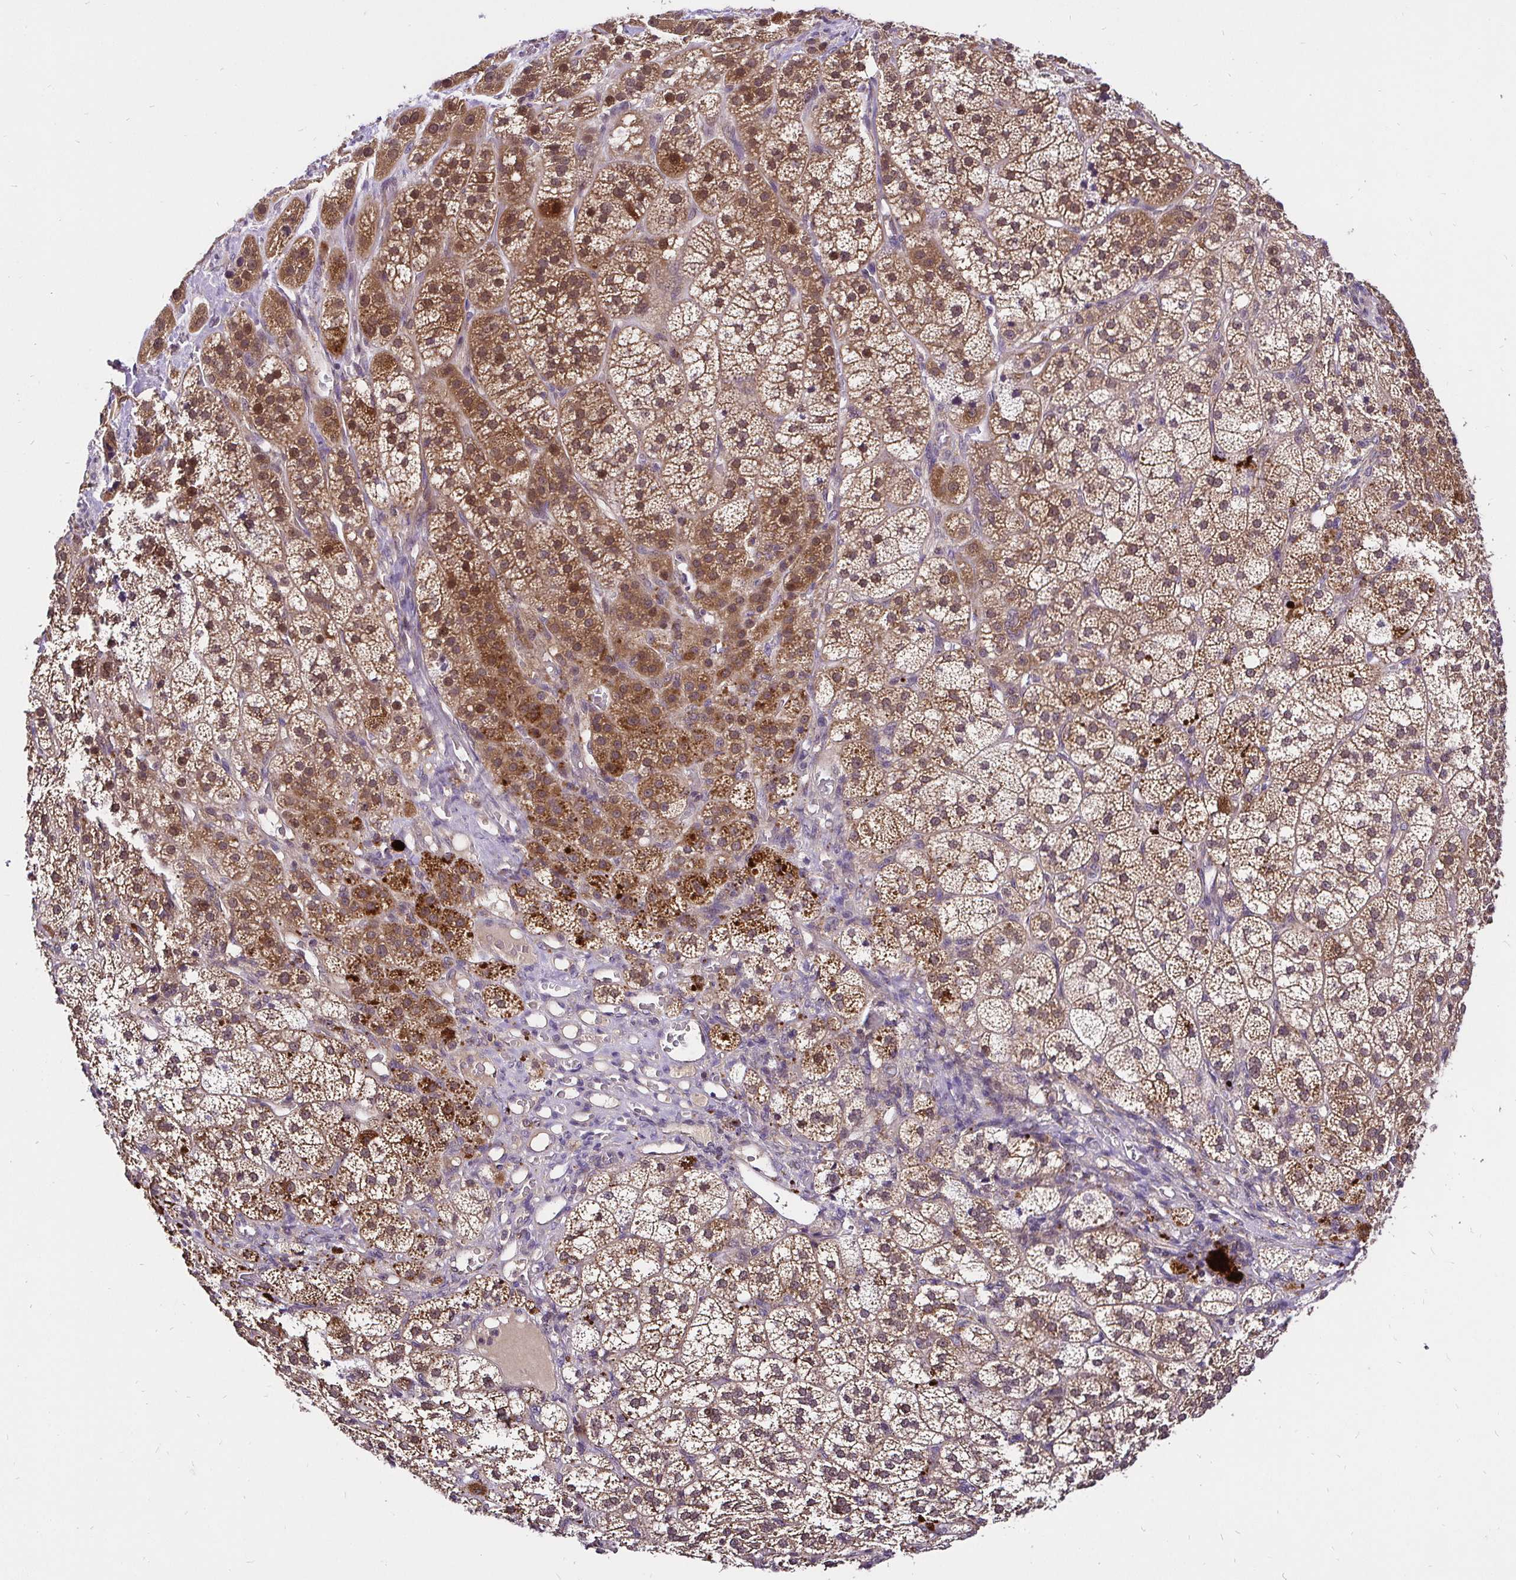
{"staining": {"intensity": "moderate", "quantity": ">75%", "location": "cytoplasmic/membranous,nuclear"}, "tissue": "adrenal gland", "cell_type": "Glandular cells", "image_type": "normal", "snomed": [{"axis": "morphology", "description": "Normal tissue, NOS"}, {"axis": "topography", "description": "Adrenal gland"}], "caption": "High-power microscopy captured an immunohistochemistry micrograph of normal adrenal gland, revealing moderate cytoplasmic/membranous,nuclear positivity in approximately >75% of glandular cells.", "gene": "UBE2M", "patient": {"sex": "female", "age": 60}}